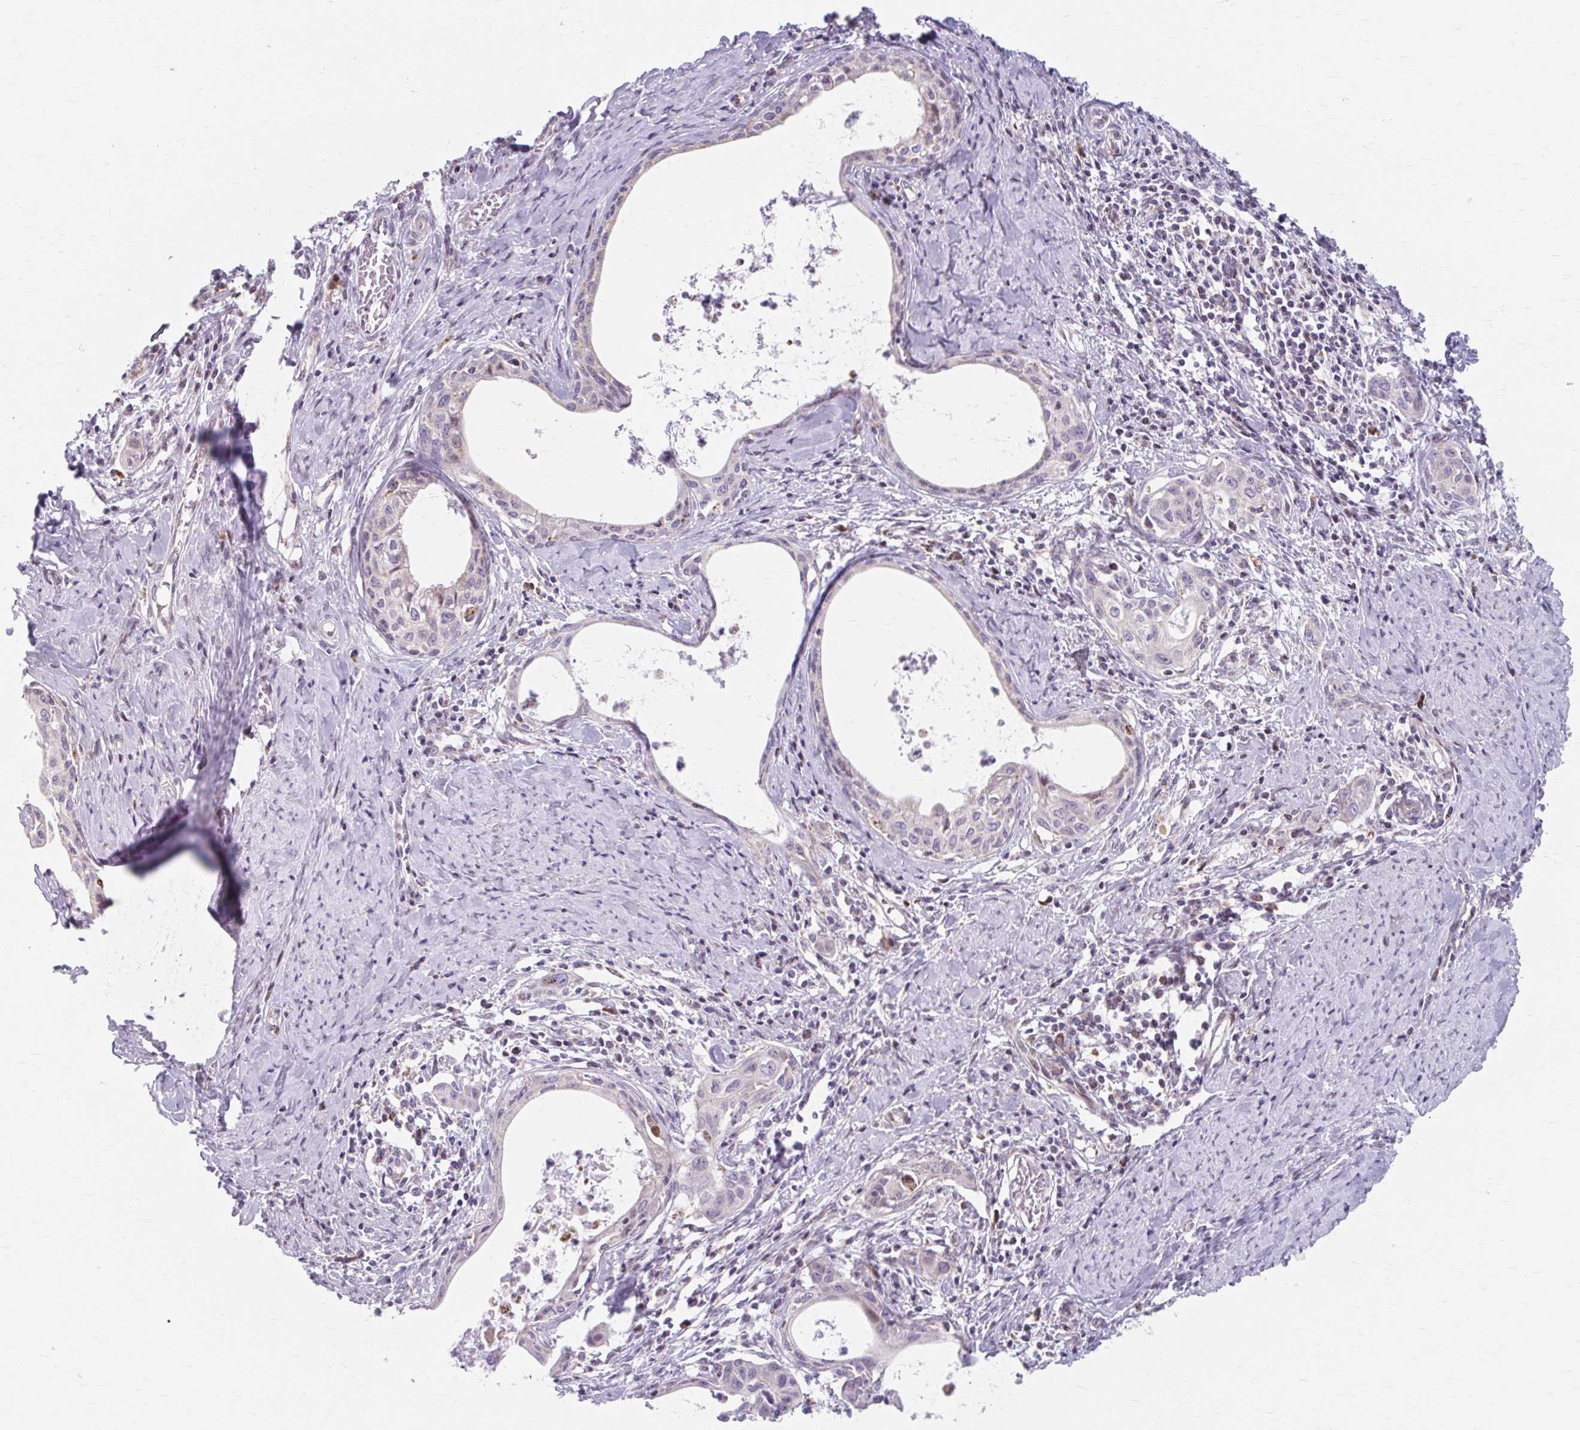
{"staining": {"intensity": "negative", "quantity": "none", "location": "none"}, "tissue": "cervical cancer", "cell_type": "Tumor cells", "image_type": "cancer", "snomed": [{"axis": "morphology", "description": "Squamous cell carcinoma, NOS"}, {"axis": "morphology", "description": "Adenocarcinoma, NOS"}, {"axis": "topography", "description": "Cervix"}], "caption": "The photomicrograph displays no significant expression in tumor cells of cervical cancer.", "gene": "BEAN1", "patient": {"sex": "female", "age": 52}}